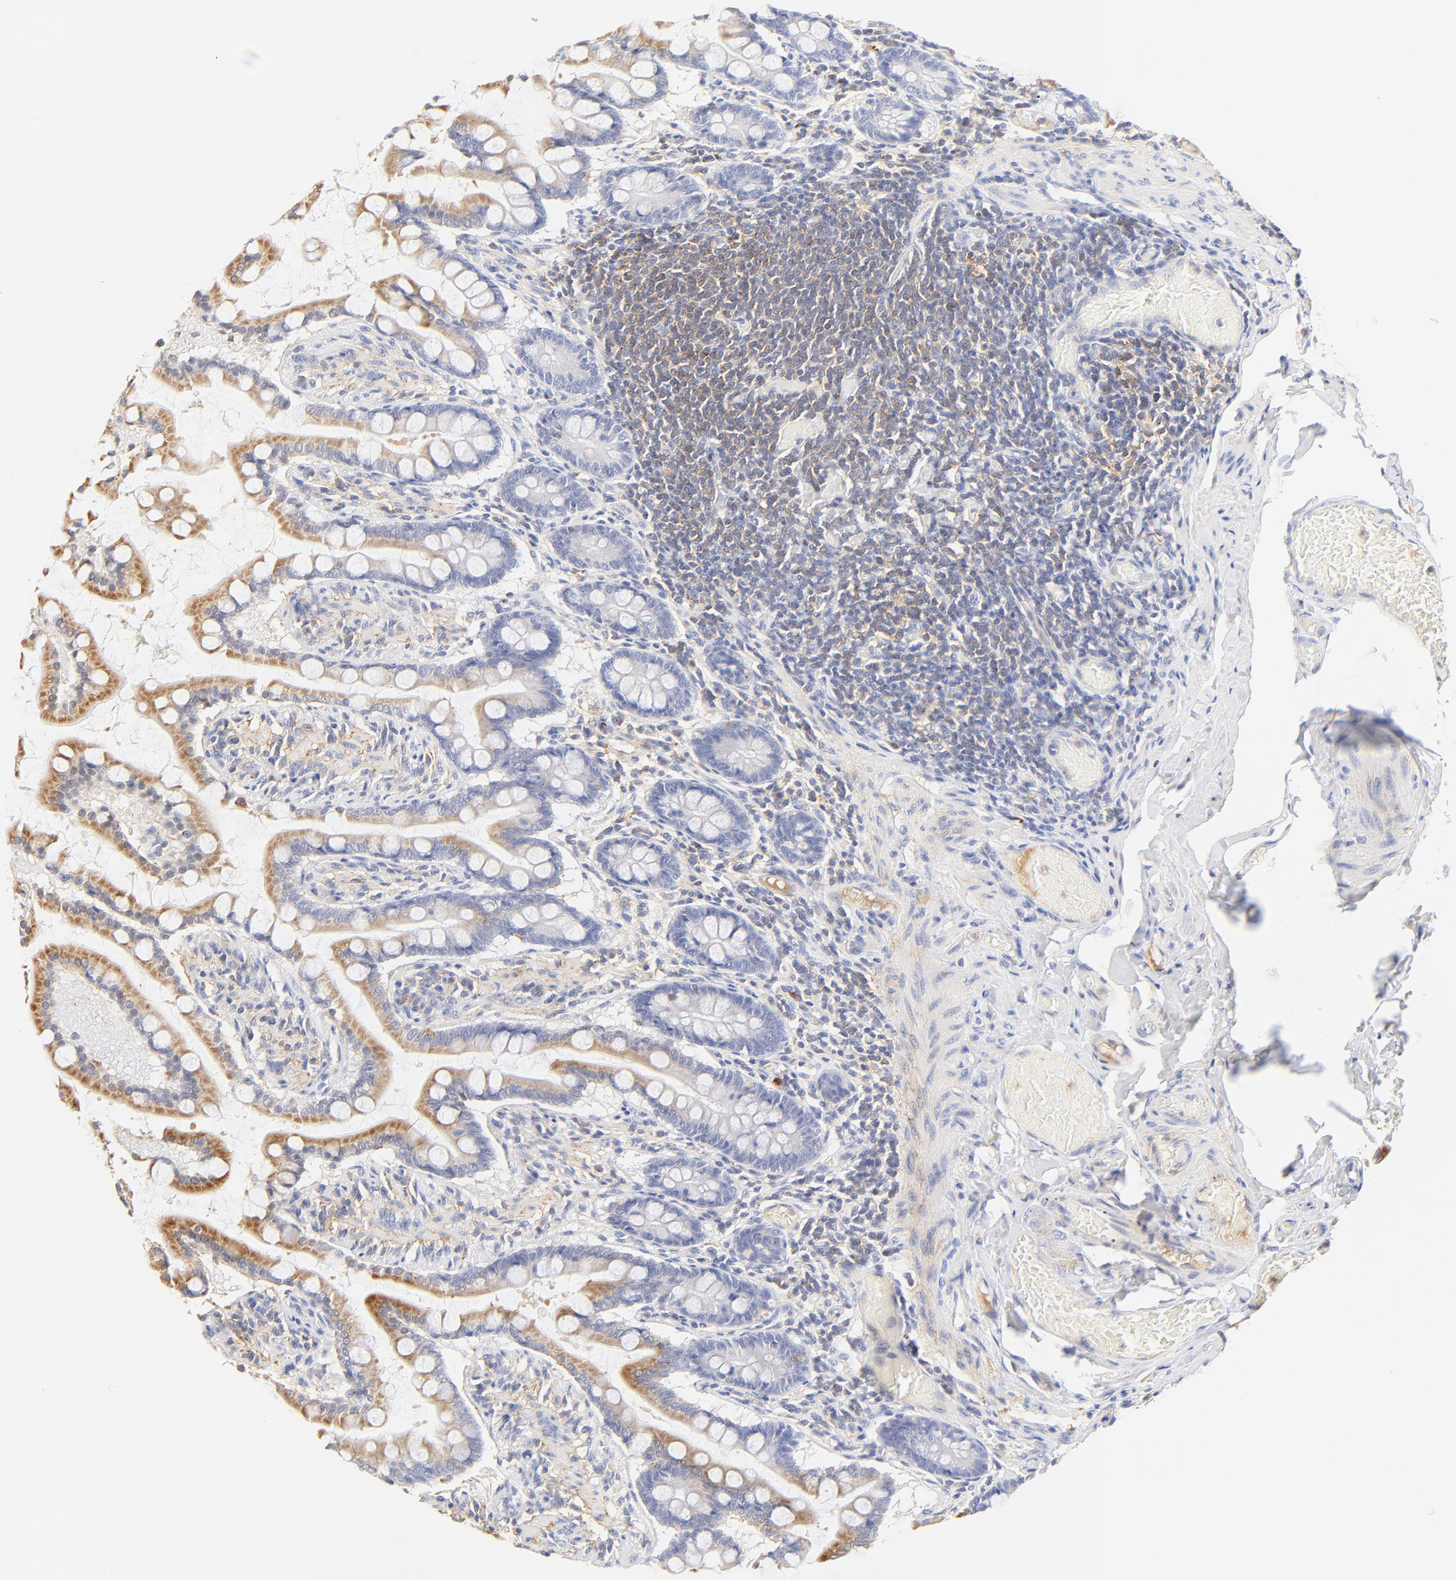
{"staining": {"intensity": "moderate", "quantity": "25%-75%", "location": "cytoplasmic/membranous"}, "tissue": "small intestine", "cell_type": "Glandular cells", "image_type": "normal", "snomed": [{"axis": "morphology", "description": "Normal tissue, NOS"}, {"axis": "topography", "description": "Small intestine"}], "caption": "Brown immunohistochemical staining in benign human small intestine reveals moderate cytoplasmic/membranous staining in about 25%-75% of glandular cells. (Brightfield microscopy of DAB IHC at high magnification).", "gene": "MDGA2", "patient": {"sex": "male", "age": 41}}